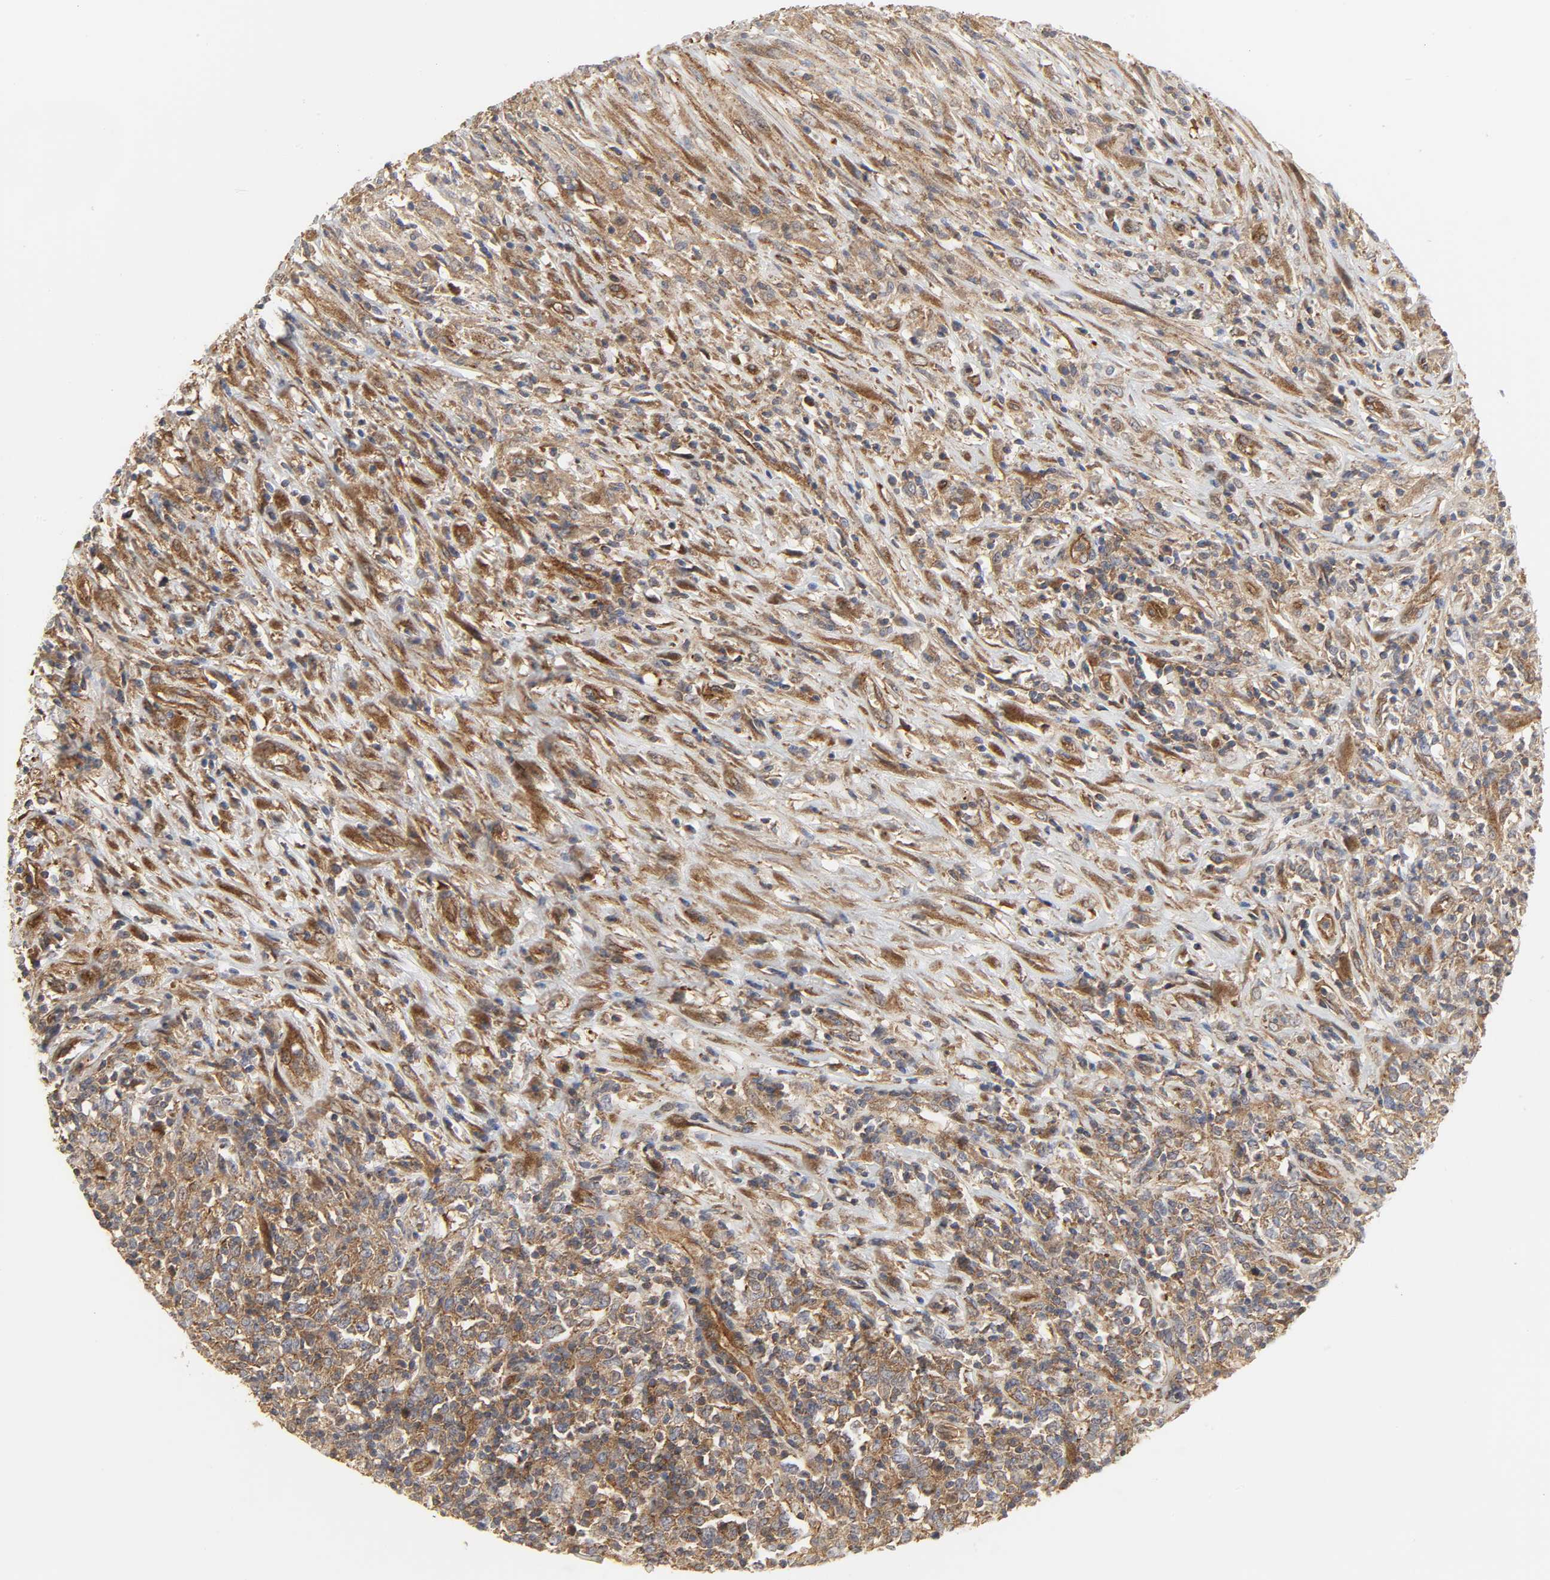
{"staining": {"intensity": "strong", "quantity": ">75%", "location": "cytoplasmic/membranous"}, "tissue": "lymphoma", "cell_type": "Tumor cells", "image_type": "cancer", "snomed": [{"axis": "morphology", "description": "Malignant lymphoma, non-Hodgkin's type, High grade"}, {"axis": "topography", "description": "Lymph node"}], "caption": "Lymphoma stained with a brown dye exhibits strong cytoplasmic/membranous positive staining in about >75% of tumor cells.", "gene": "SH3GLB1", "patient": {"sex": "female", "age": 84}}